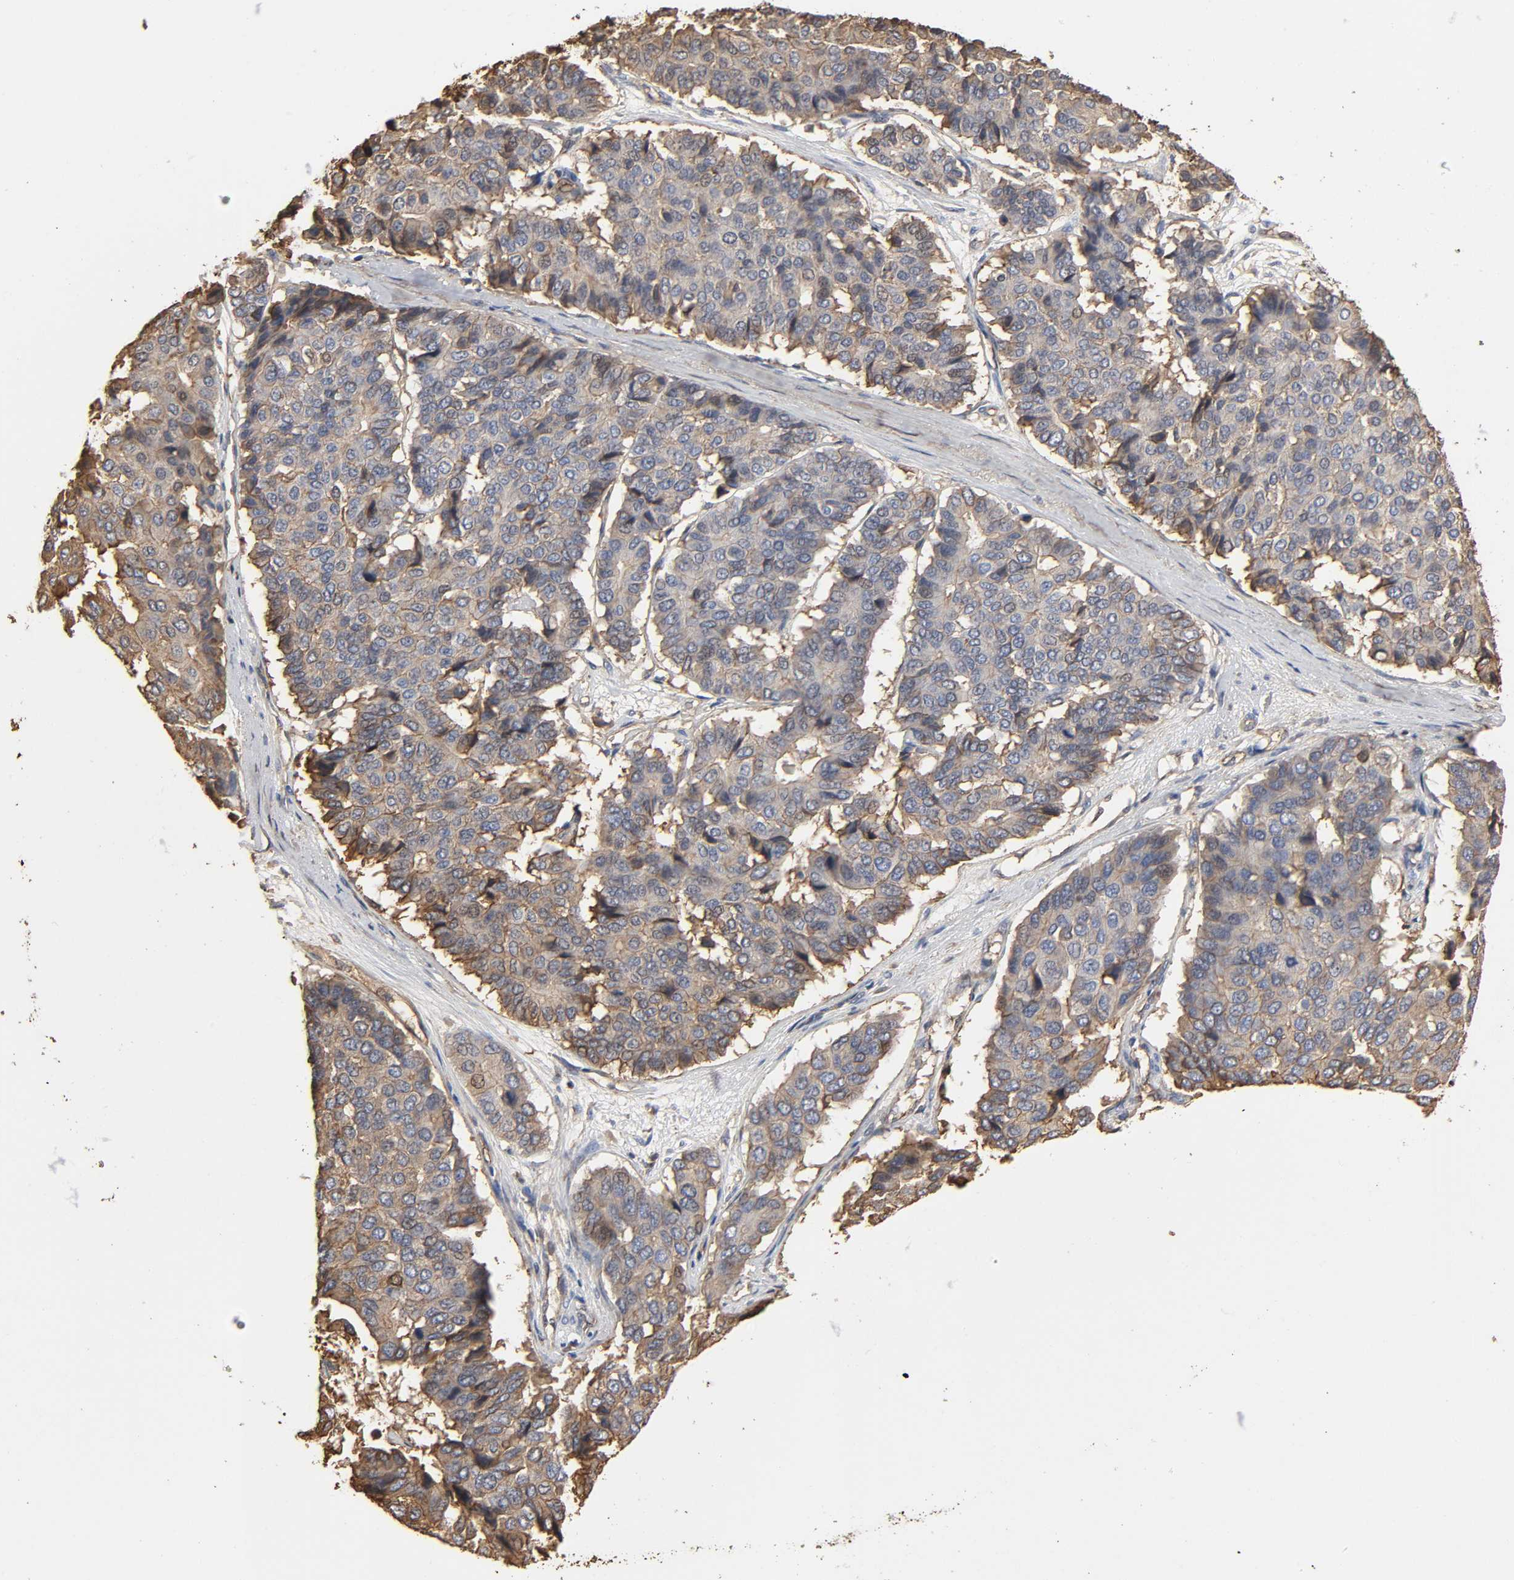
{"staining": {"intensity": "moderate", "quantity": ">75%", "location": "cytoplasmic/membranous"}, "tissue": "pancreatic cancer", "cell_type": "Tumor cells", "image_type": "cancer", "snomed": [{"axis": "morphology", "description": "Adenocarcinoma, NOS"}, {"axis": "topography", "description": "Pancreas"}], "caption": "Immunohistochemical staining of adenocarcinoma (pancreatic) exhibits medium levels of moderate cytoplasmic/membranous protein positivity in approximately >75% of tumor cells.", "gene": "ANXA2", "patient": {"sex": "male", "age": 50}}